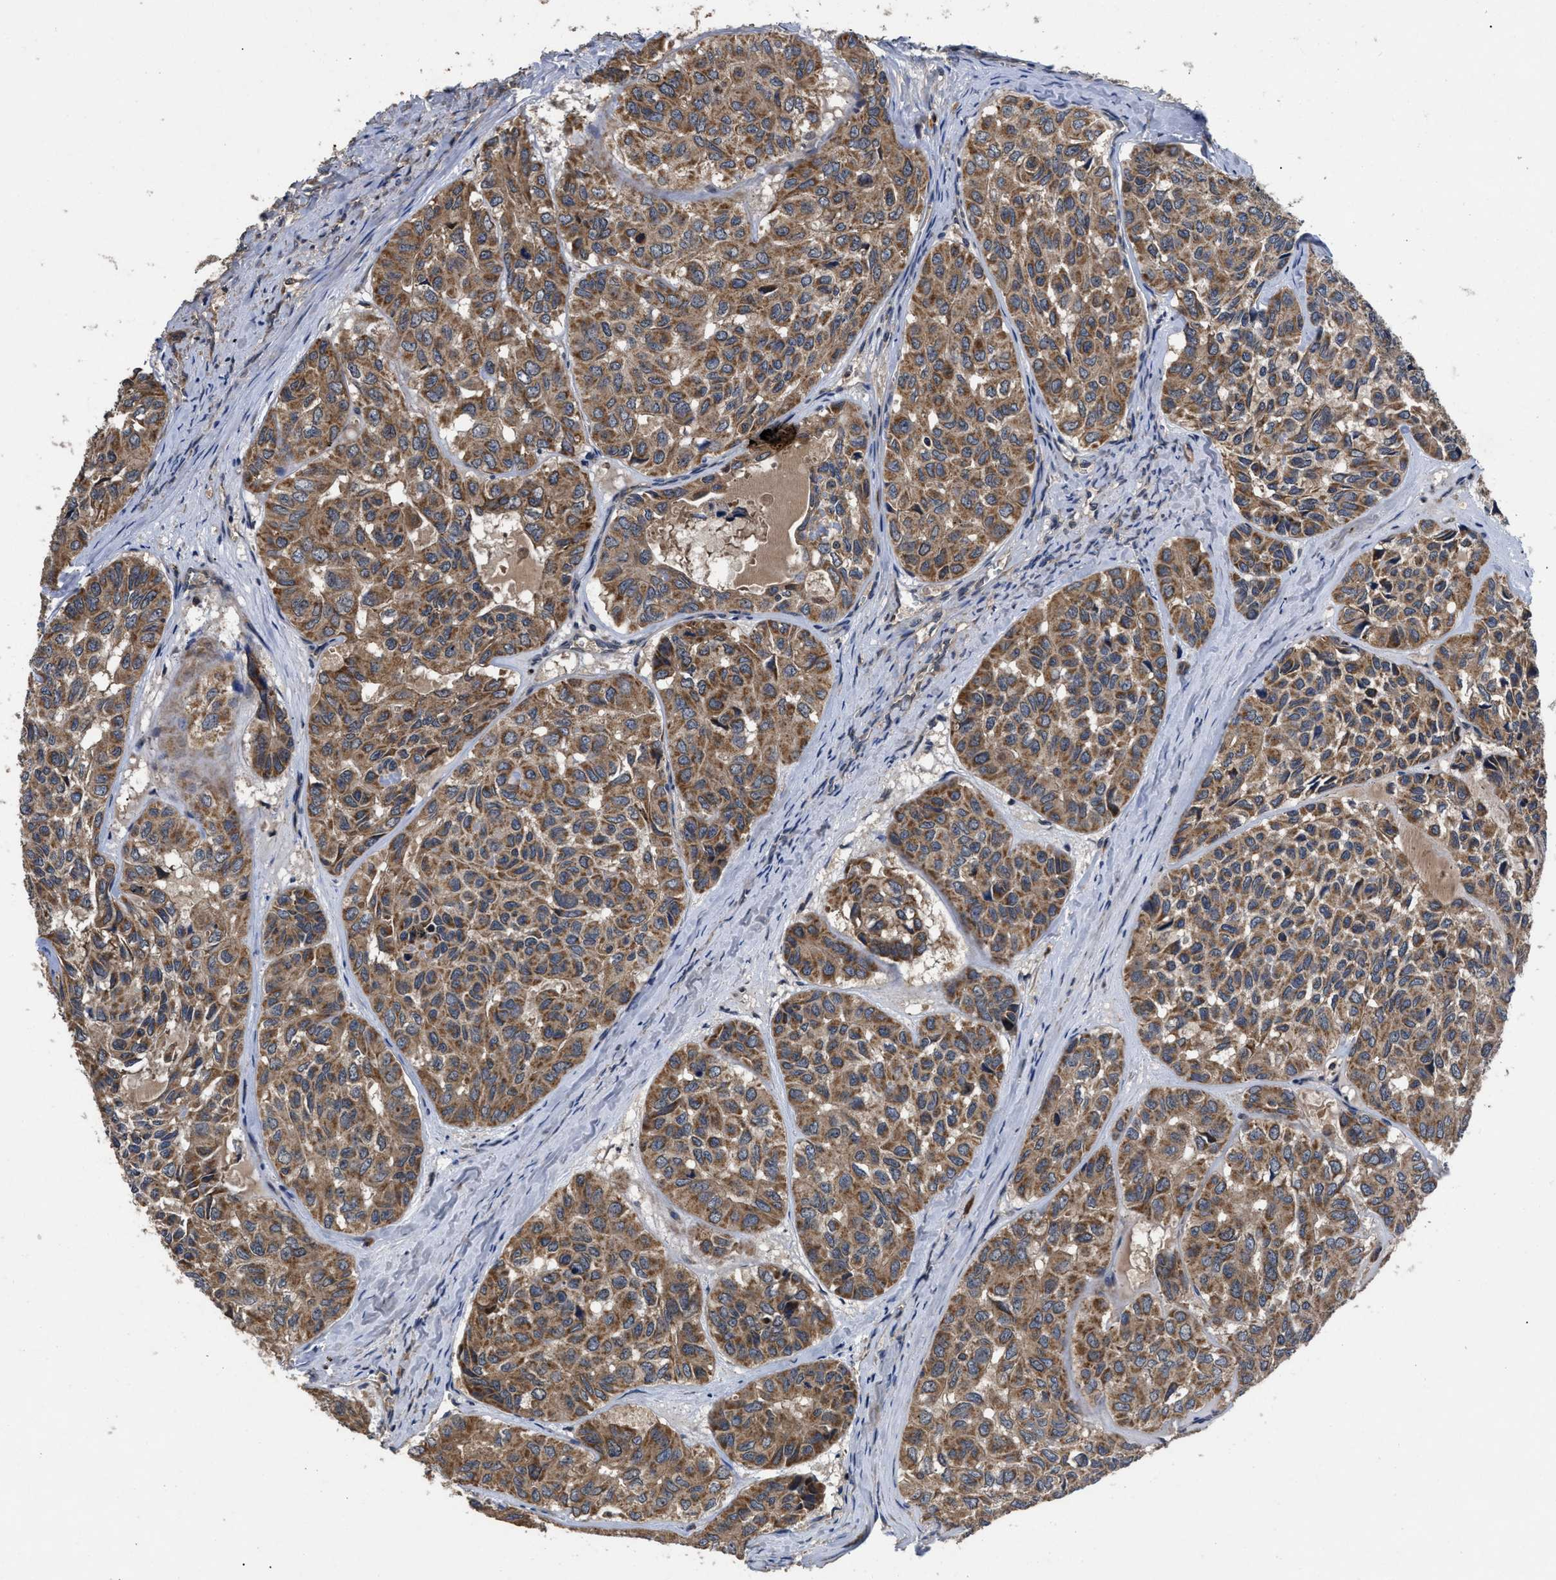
{"staining": {"intensity": "moderate", "quantity": ">75%", "location": "cytoplasmic/membranous"}, "tissue": "head and neck cancer", "cell_type": "Tumor cells", "image_type": "cancer", "snomed": [{"axis": "morphology", "description": "Adenocarcinoma, NOS"}, {"axis": "topography", "description": "Salivary gland, NOS"}, {"axis": "topography", "description": "Head-Neck"}], "caption": "Human head and neck cancer (adenocarcinoma) stained with a protein marker reveals moderate staining in tumor cells.", "gene": "LRRC3", "patient": {"sex": "female", "age": 76}}